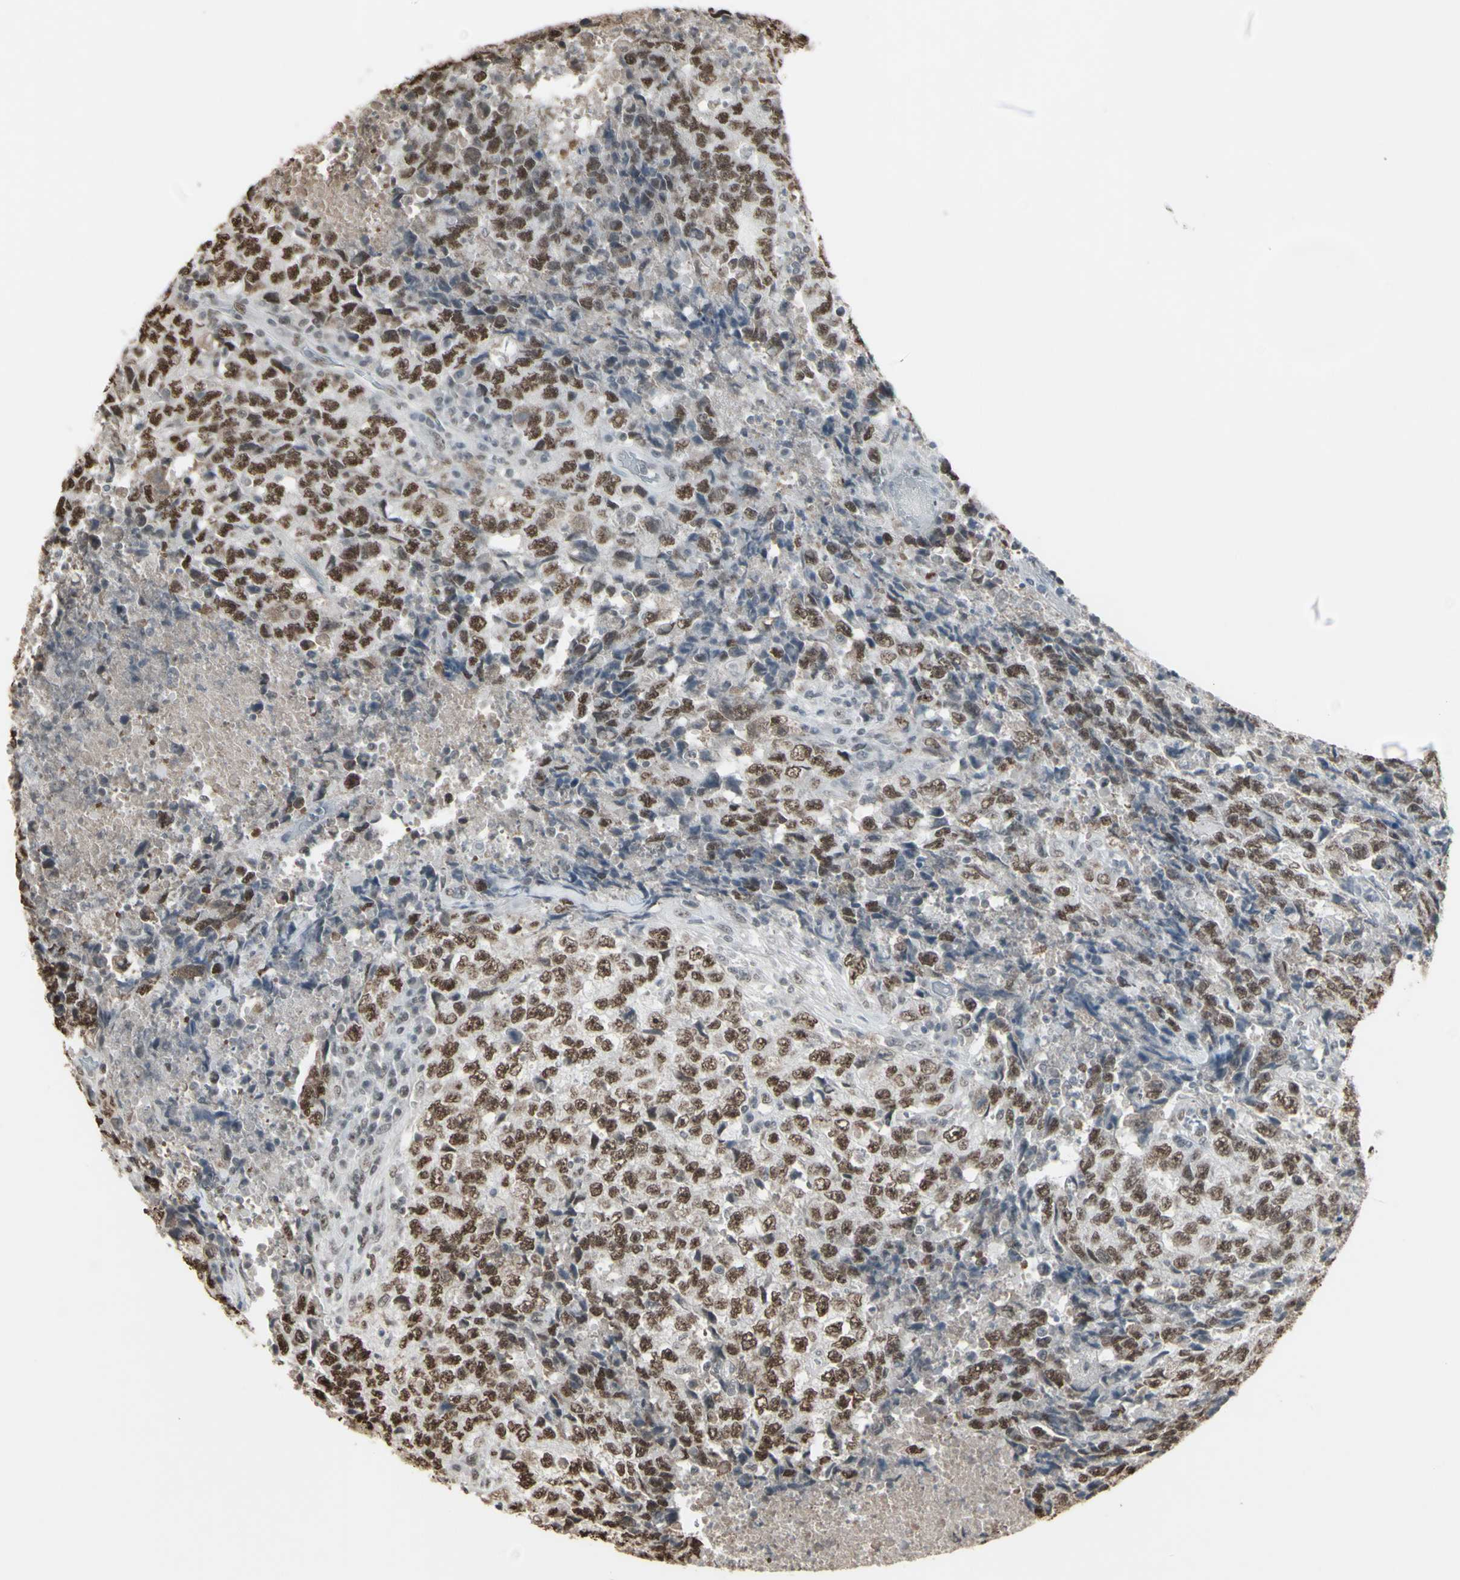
{"staining": {"intensity": "moderate", "quantity": ">75%", "location": "nuclear"}, "tissue": "testis cancer", "cell_type": "Tumor cells", "image_type": "cancer", "snomed": [{"axis": "morphology", "description": "Necrosis, NOS"}, {"axis": "morphology", "description": "Carcinoma, Embryonal, NOS"}, {"axis": "topography", "description": "Testis"}], "caption": "This photomicrograph displays IHC staining of testis cancer, with medium moderate nuclear positivity in about >75% of tumor cells.", "gene": "TRIM28", "patient": {"sex": "male", "age": 19}}